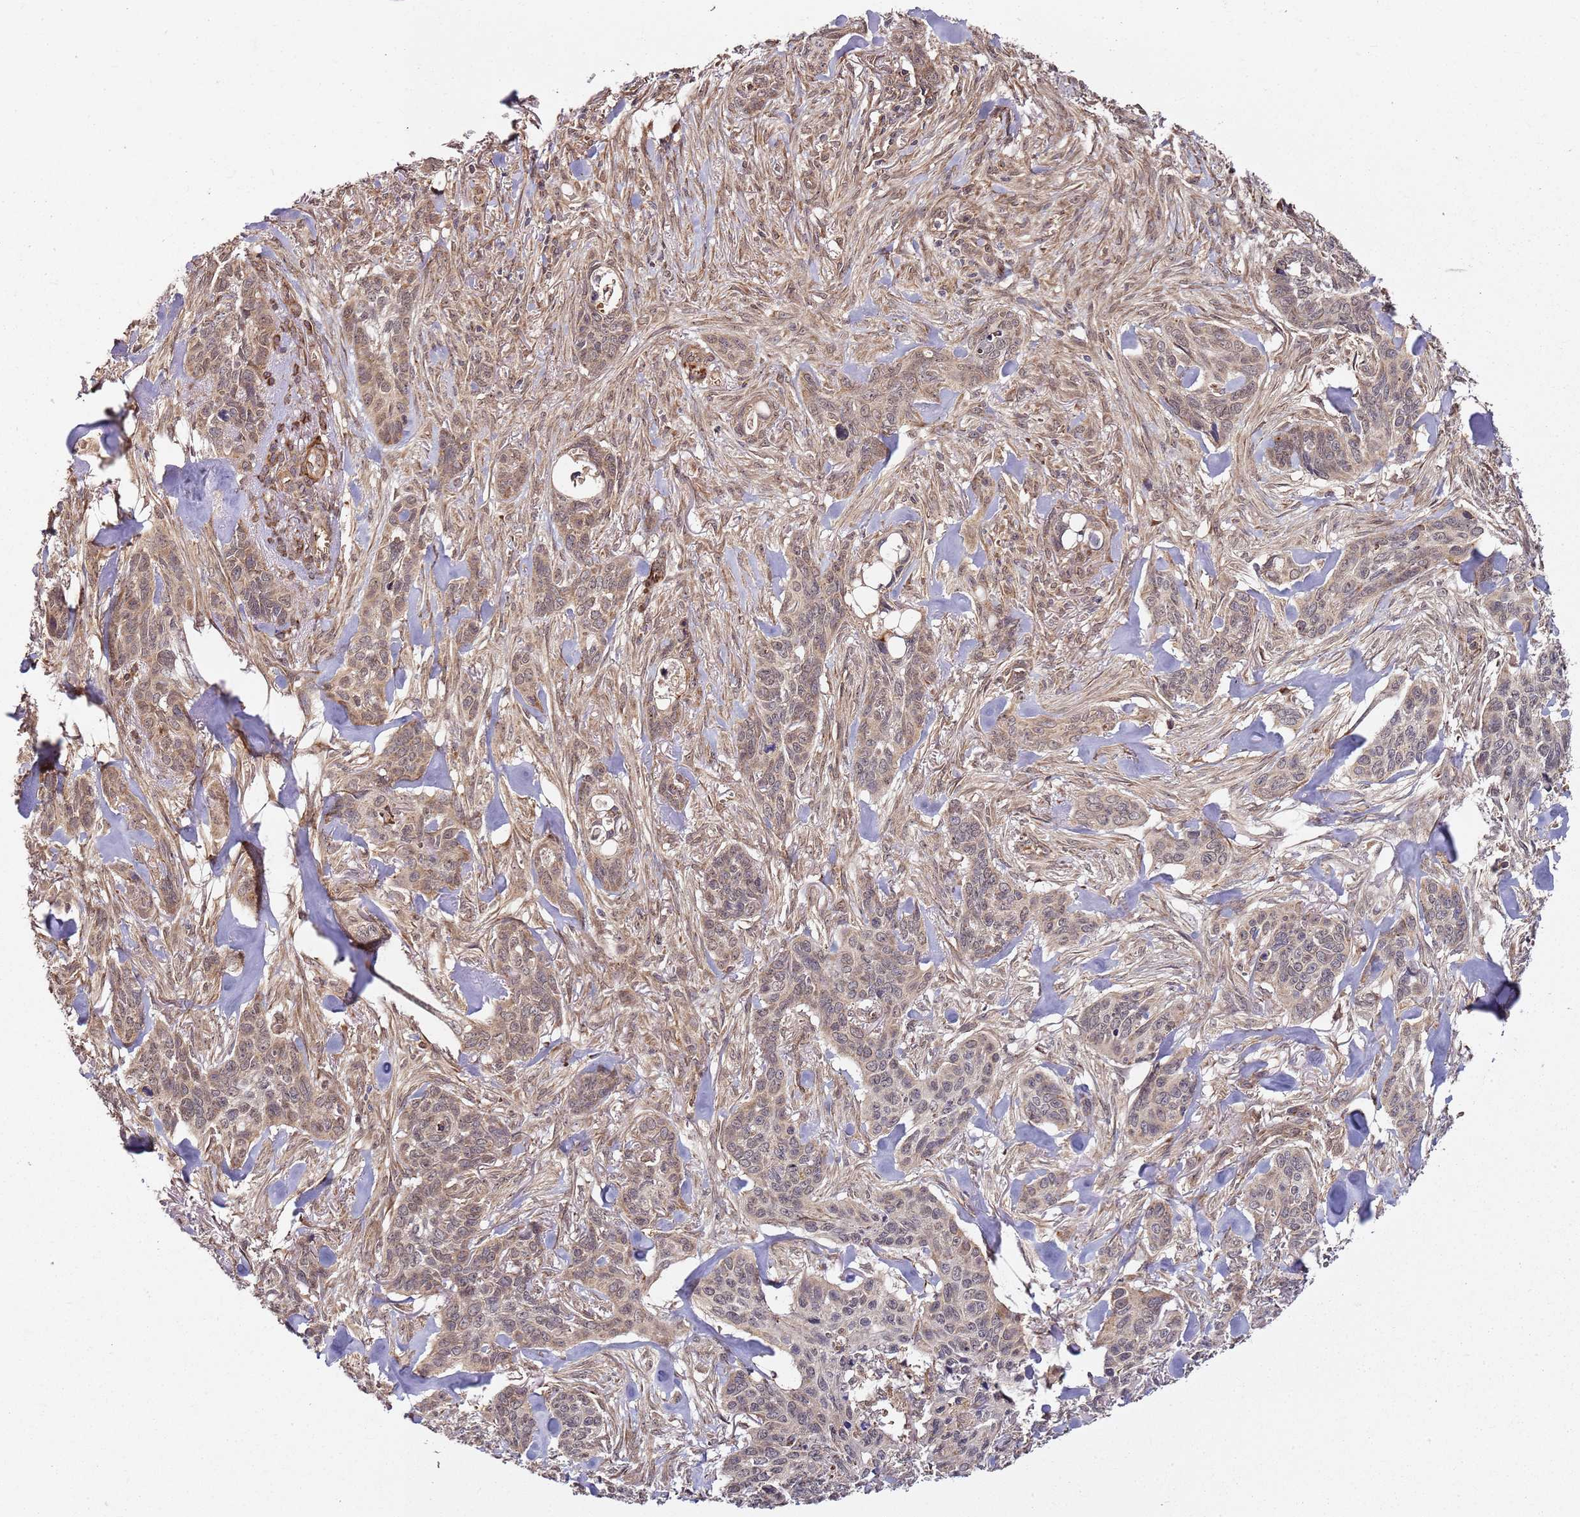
{"staining": {"intensity": "moderate", "quantity": ">75%", "location": "cytoplasmic/membranous"}, "tissue": "skin cancer", "cell_type": "Tumor cells", "image_type": "cancer", "snomed": [{"axis": "morphology", "description": "Basal cell carcinoma"}, {"axis": "topography", "description": "Skin"}], "caption": "A micrograph showing moderate cytoplasmic/membranous expression in about >75% of tumor cells in skin basal cell carcinoma, as visualized by brown immunohistochemical staining.", "gene": "TM2D2", "patient": {"sex": "male", "age": 86}}